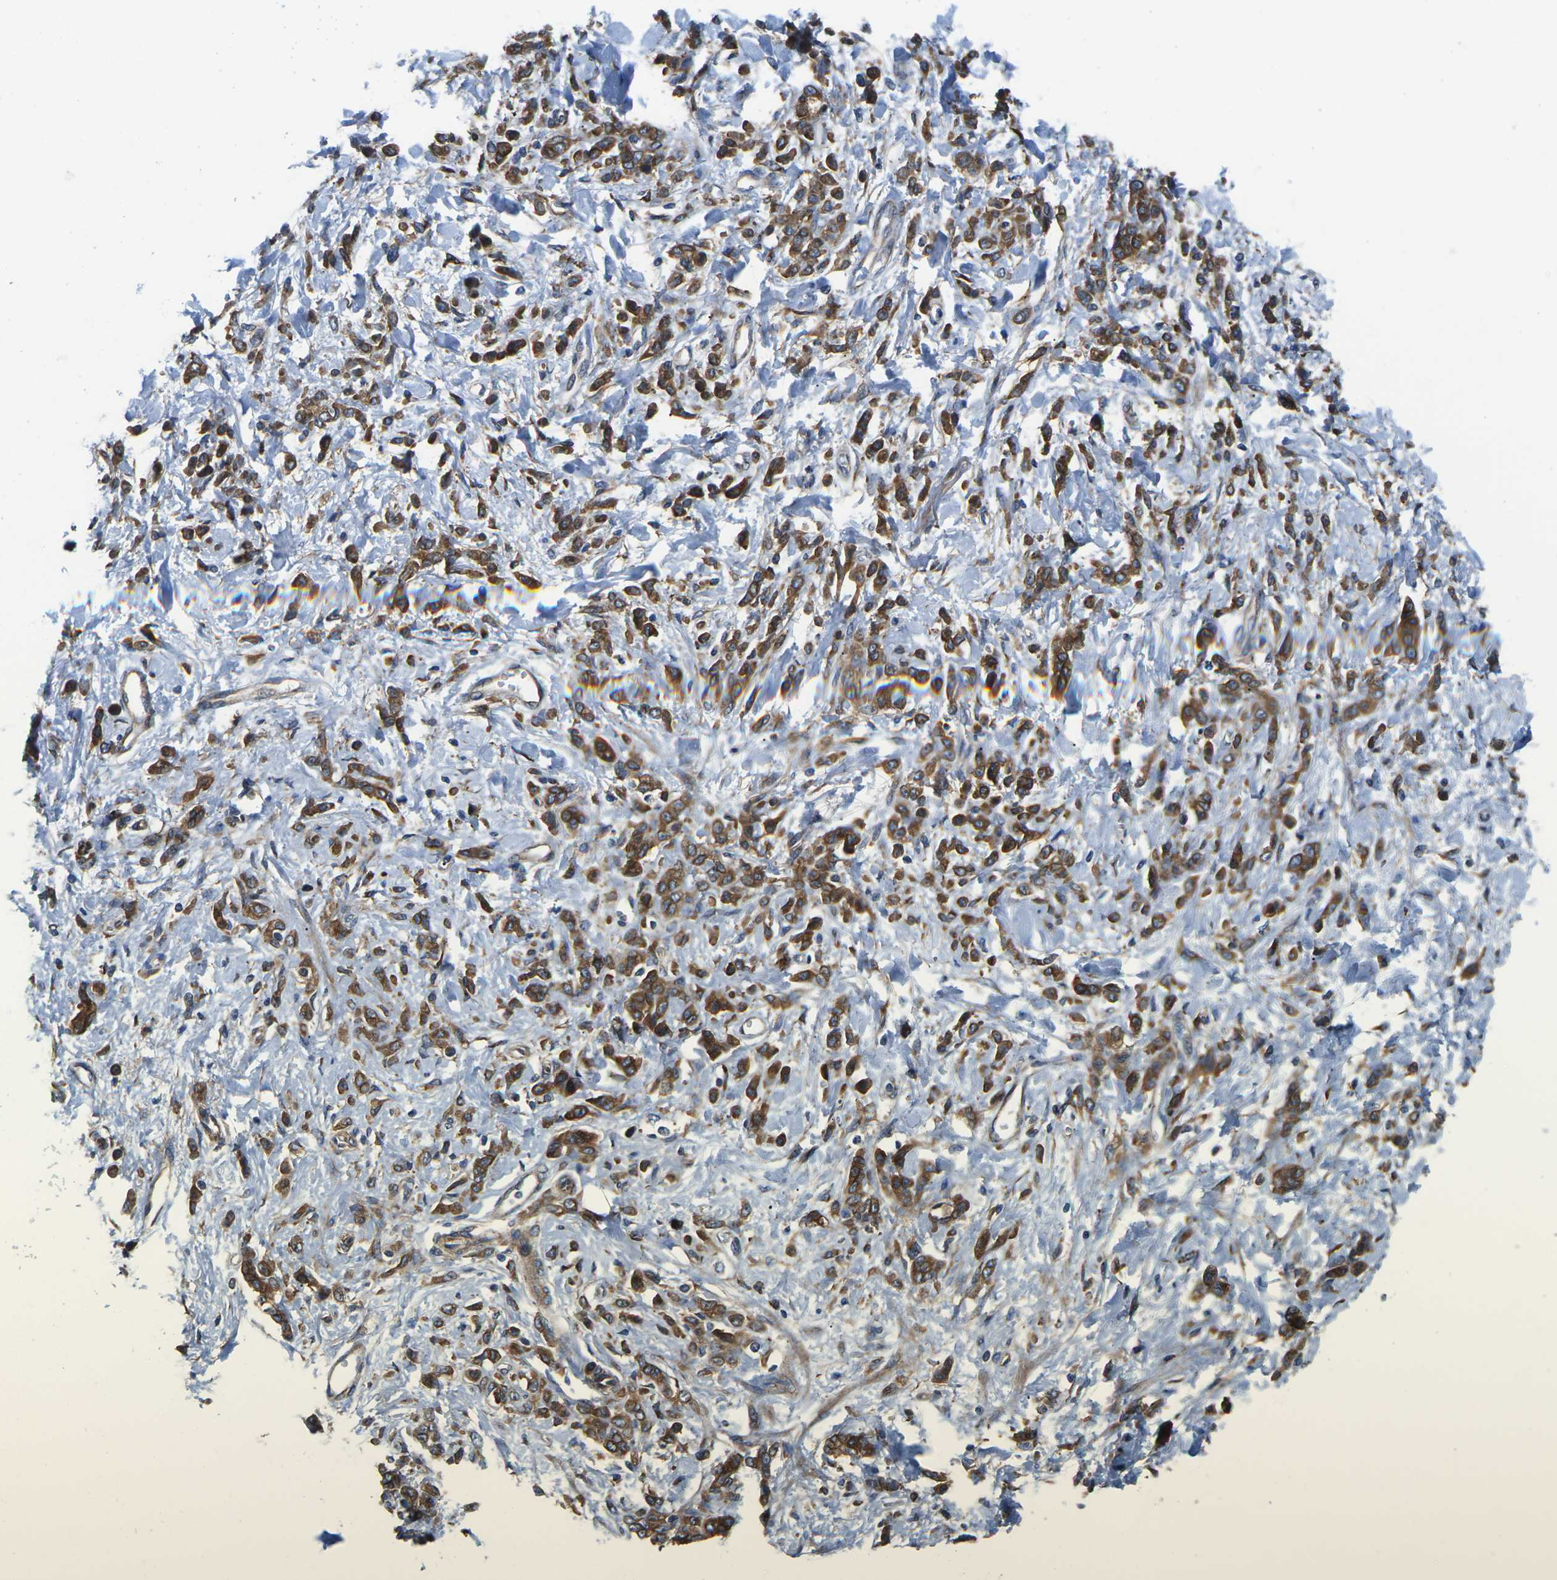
{"staining": {"intensity": "strong", "quantity": ">75%", "location": "cytoplasmic/membranous"}, "tissue": "stomach cancer", "cell_type": "Tumor cells", "image_type": "cancer", "snomed": [{"axis": "morphology", "description": "Normal tissue, NOS"}, {"axis": "morphology", "description": "Adenocarcinoma, NOS"}, {"axis": "topography", "description": "Stomach"}], "caption": "Human stomach cancer stained with a brown dye exhibits strong cytoplasmic/membranous positive staining in about >75% of tumor cells.", "gene": "DLG1", "patient": {"sex": "male", "age": 82}}